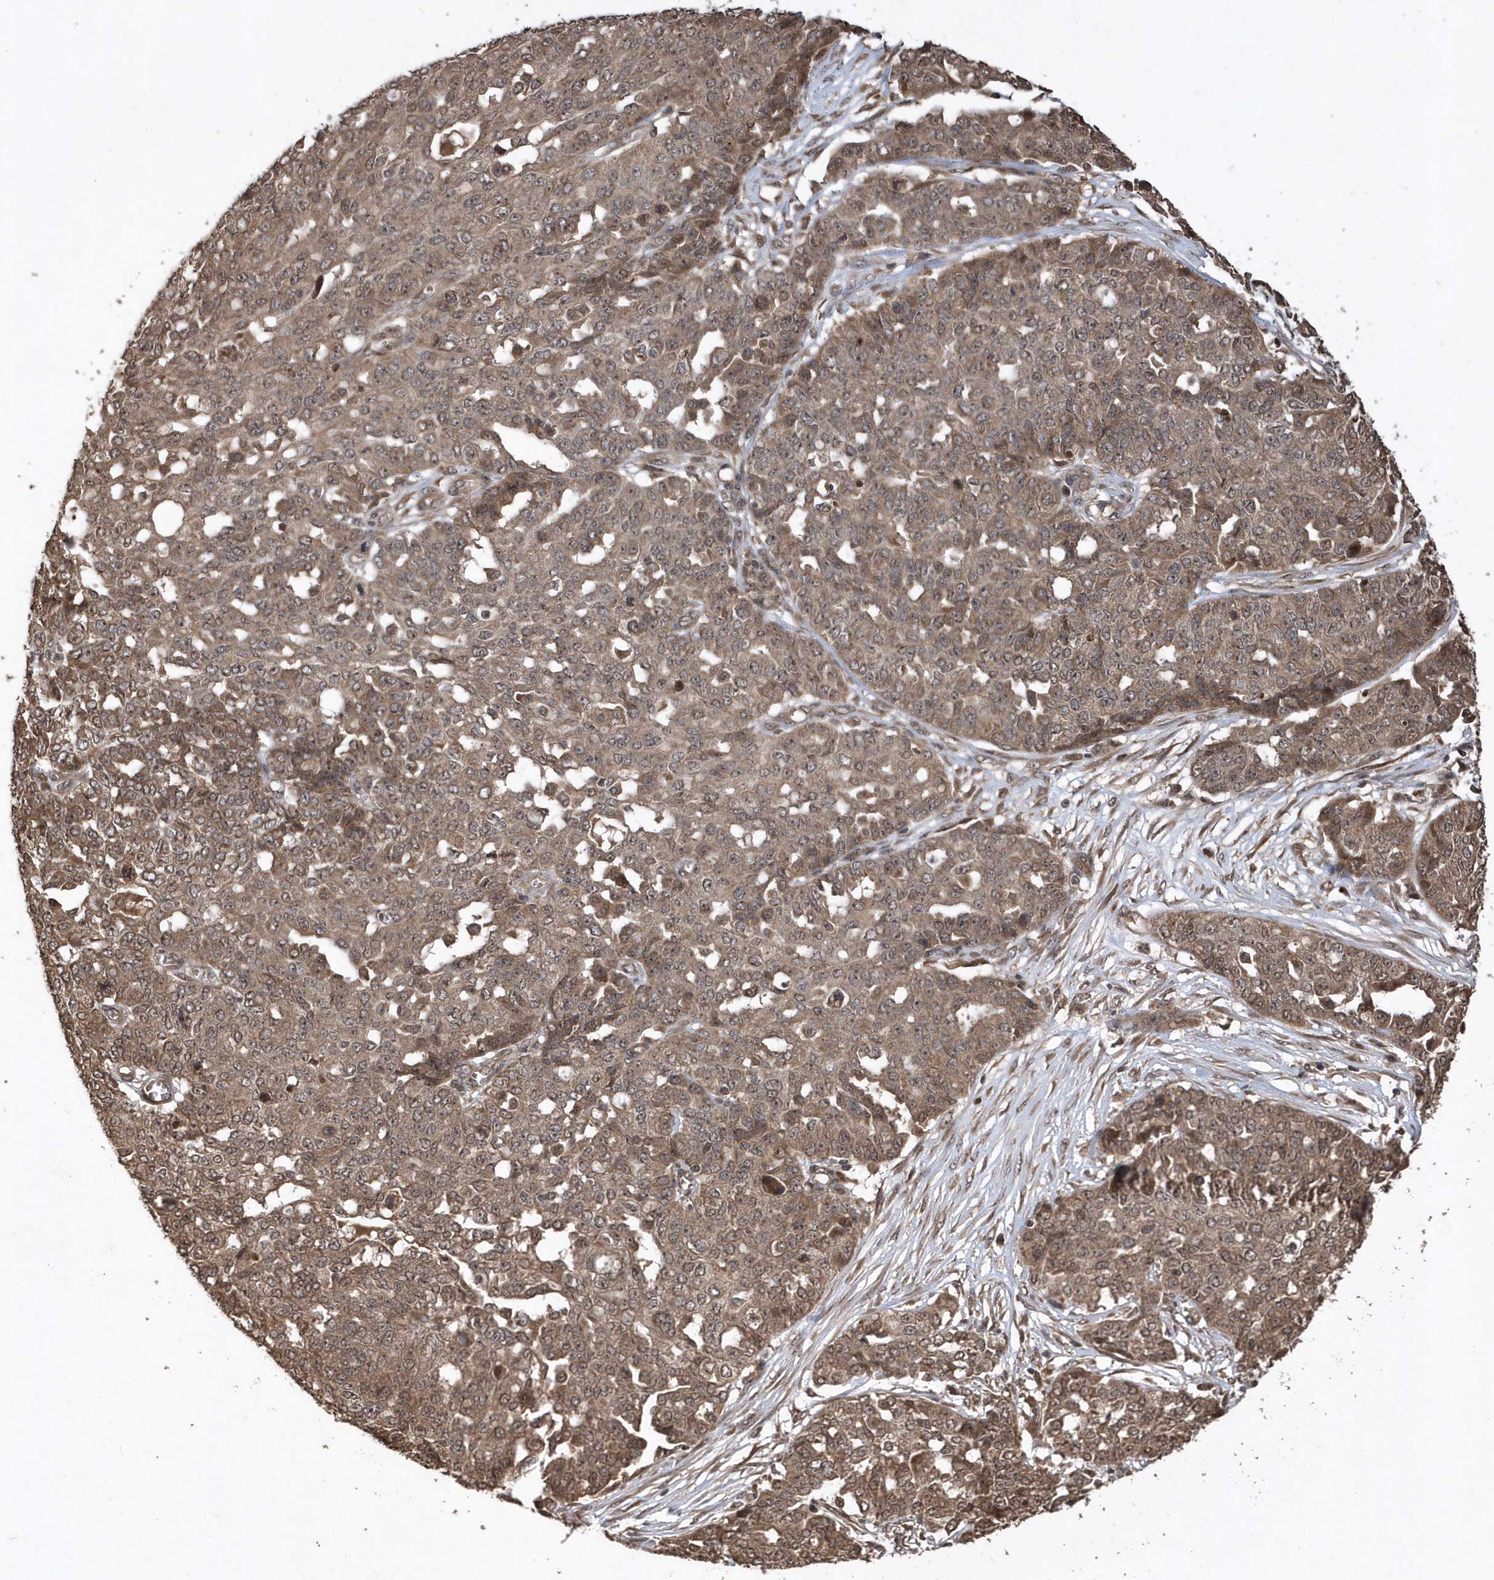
{"staining": {"intensity": "moderate", "quantity": ">75%", "location": "cytoplasmic/membranous"}, "tissue": "ovarian cancer", "cell_type": "Tumor cells", "image_type": "cancer", "snomed": [{"axis": "morphology", "description": "Cystadenocarcinoma, serous, NOS"}, {"axis": "topography", "description": "Soft tissue"}, {"axis": "topography", "description": "Ovary"}], "caption": "High-power microscopy captured an immunohistochemistry histopathology image of serous cystadenocarcinoma (ovarian), revealing moderate cytoplasmic/membranous staining in about >75% of tumor cells. Nuclei are stained in blue.", "gene": "WASHC5", "patient": {"sex": "female", "age": 57}}